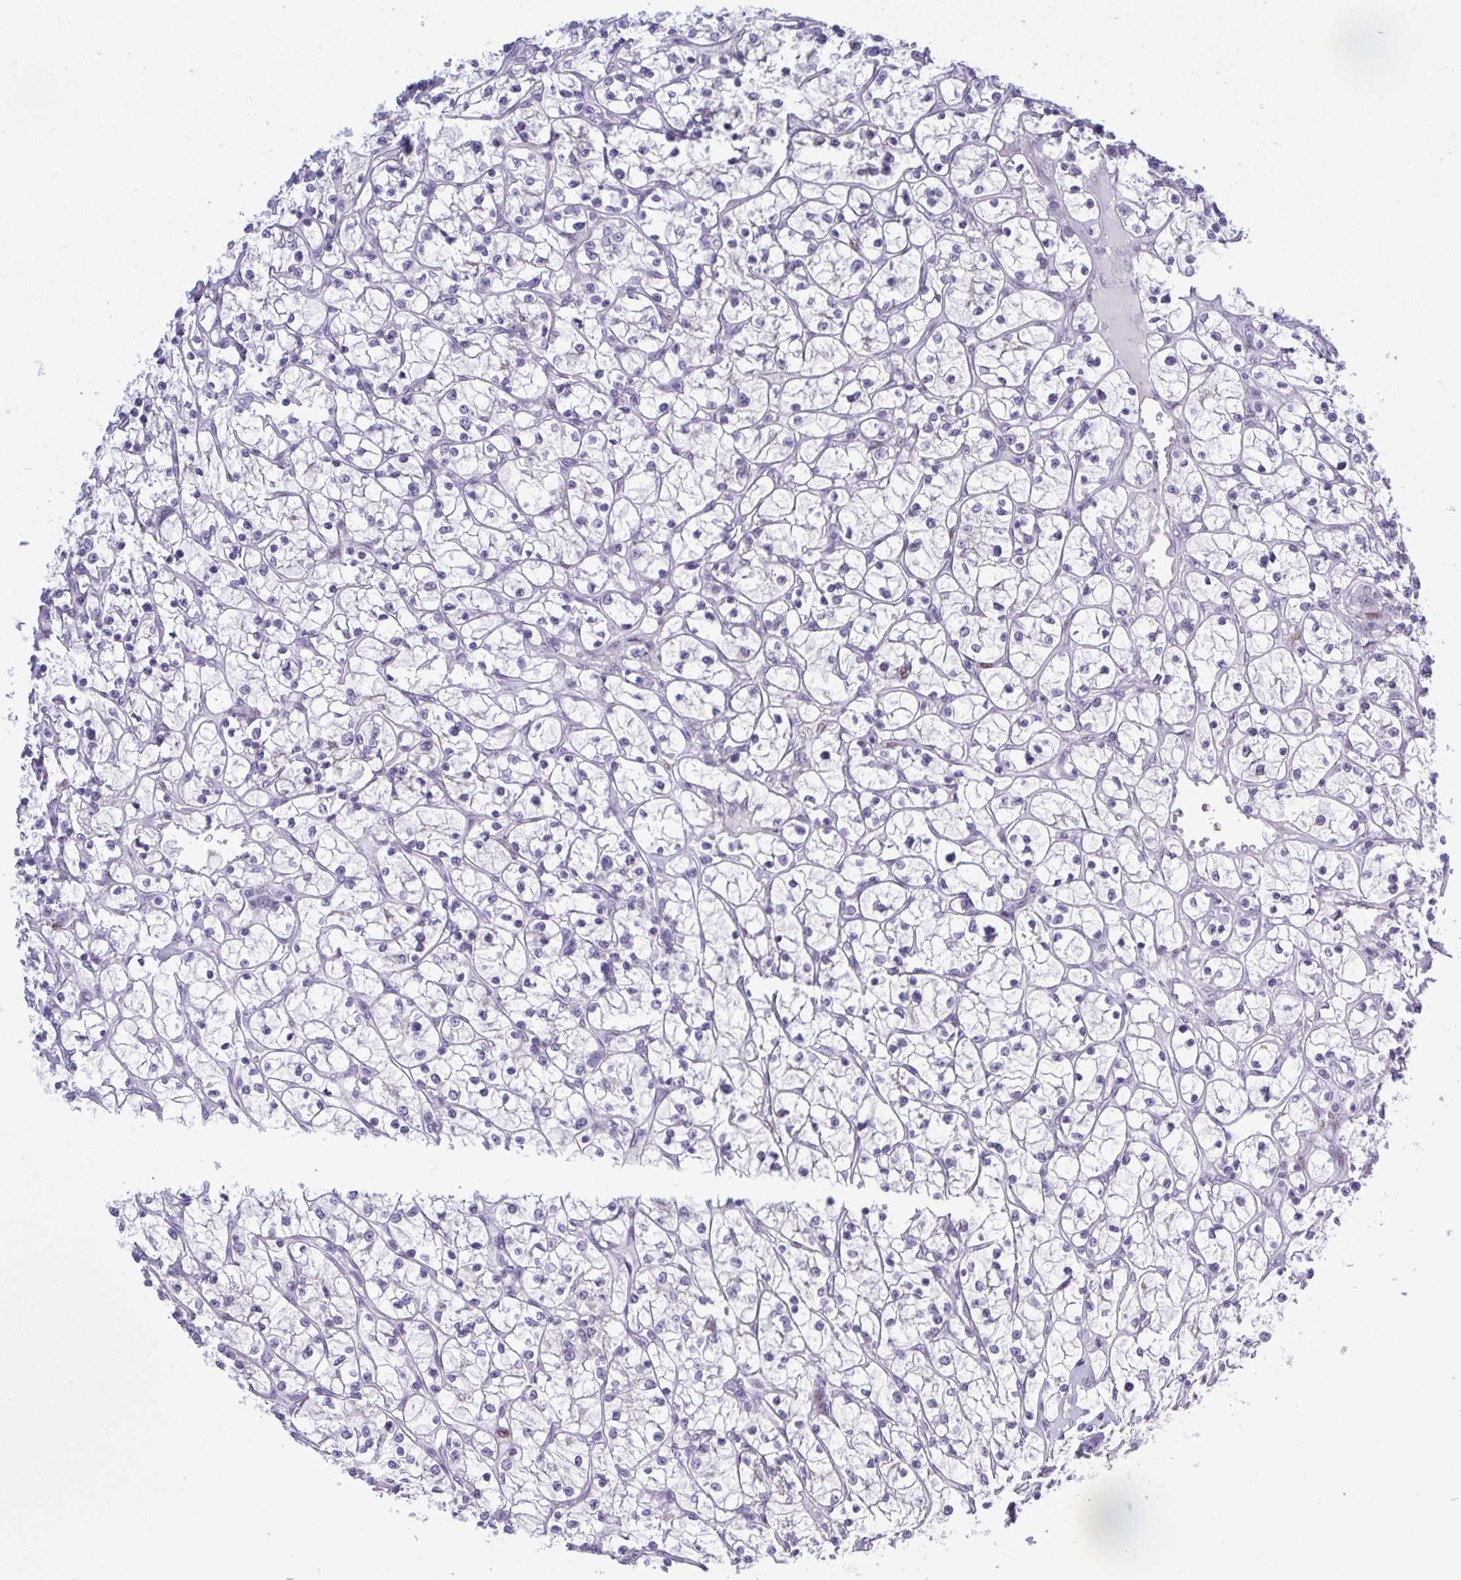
{"staining": {"intensity": "negative", "quantity": "none", "location": "none"}, "tissue": "renal cancer", "cell_type": "Tumor cells", "image_type": "cancer", "snomed": [{"axis": "morphology", "description": "Adenocarcinoma, NOS"}, {"axis": "topography", "description": "Kidney"}], "caption": "Tumor cells are negative for protein expression in human renal cancer.", "gene": "TAB1", "patient": {"sex": "female", "age": 64}}